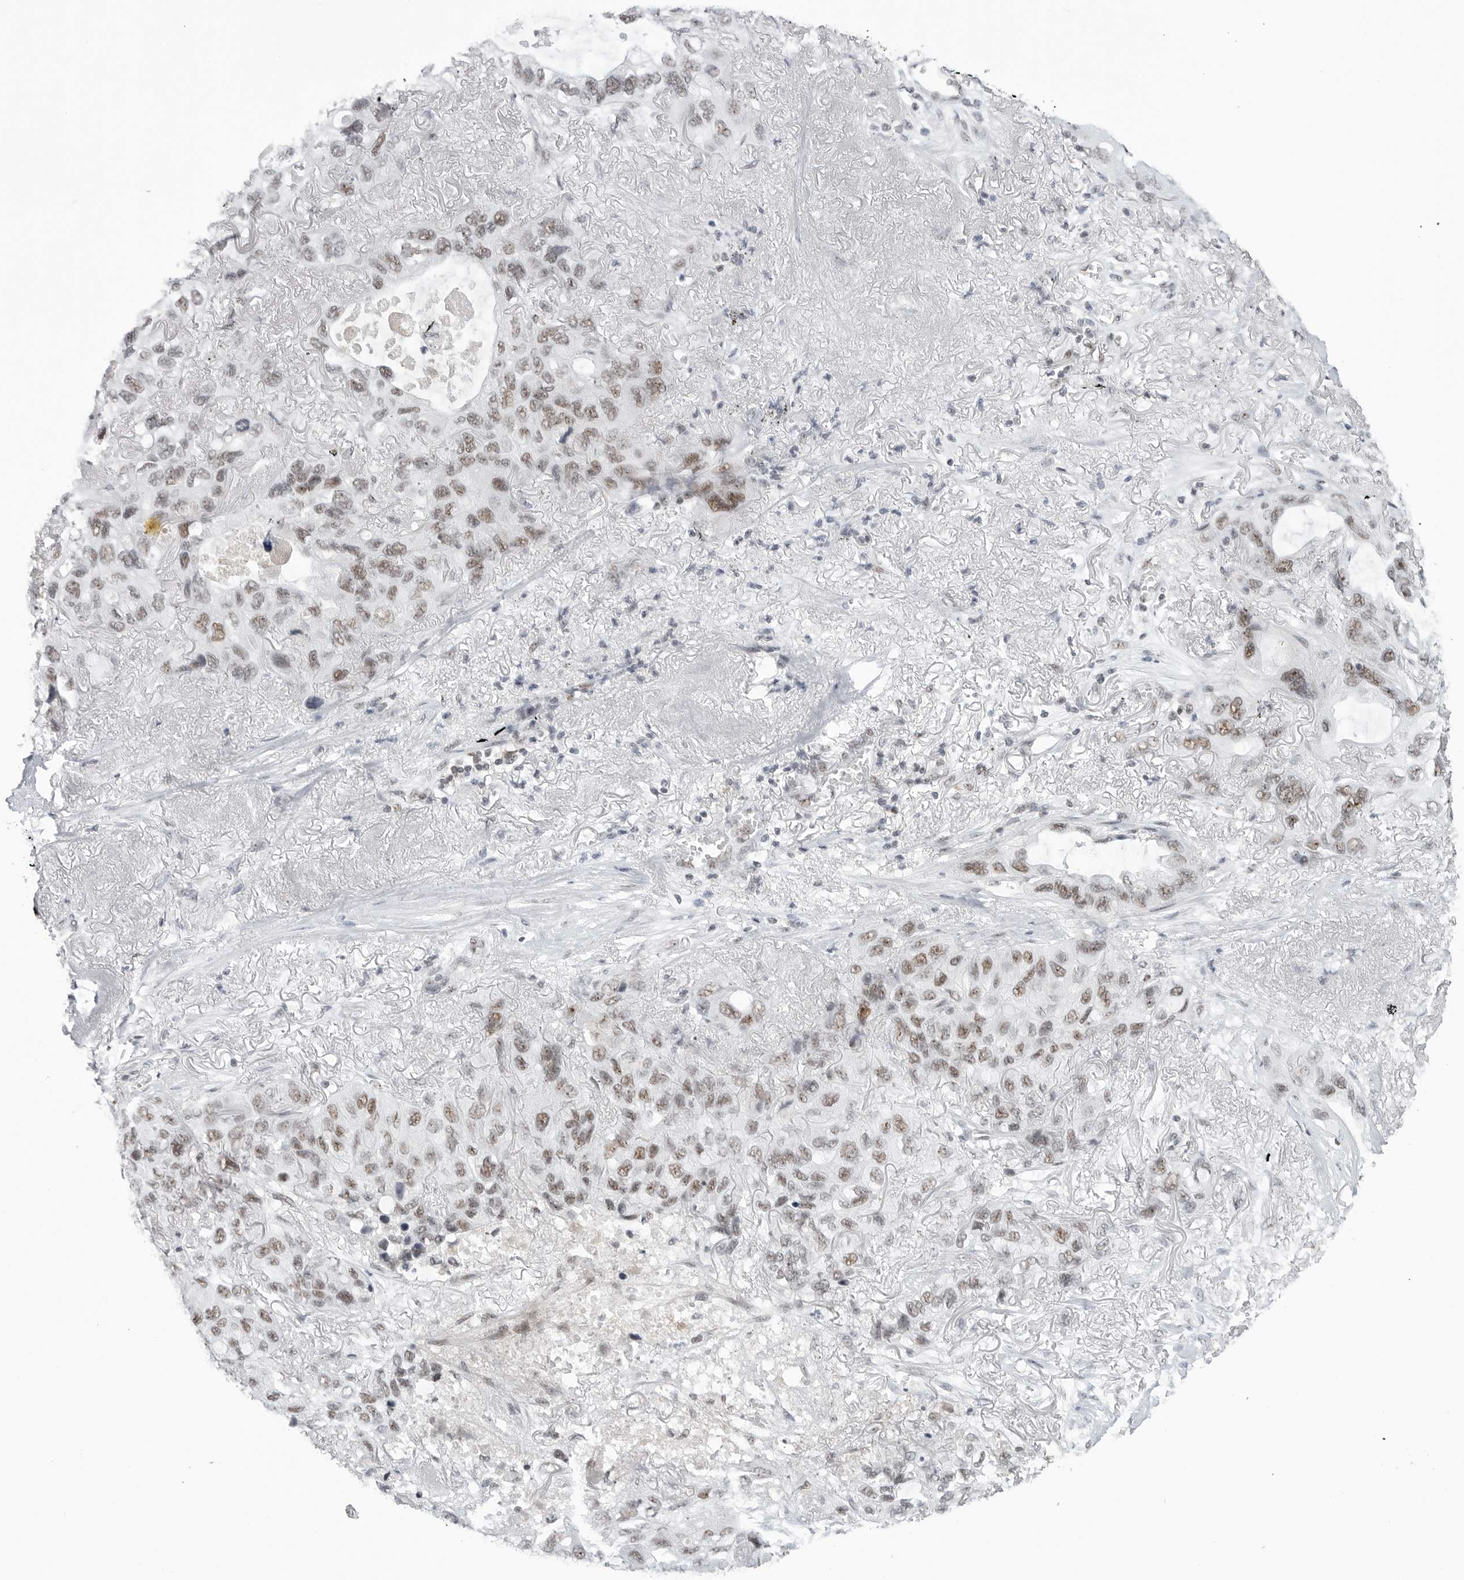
{"staining": {"intensity": "moderate", "quantity": ">75%", "location": "nuclear"}, "tissue": "lung cancer", "cell_type": "Tumor cells", "image_type": "cancer", "snomed": [{"axis": "morphology", "description": "Squamous cell carcinoma, NOS"}, {"axis": "topography", "description": "Lung"}], "caption": "Immunohistochemistry photomicrograph of human lung cancer (squamous cell carcinoma) stained for a protein (brown), which exhibits medium levels of moderate nuclear expression in about >75% of tumor cells.", "gene": "WRAP53", "patient": {"sex": "female", "age": 73}}